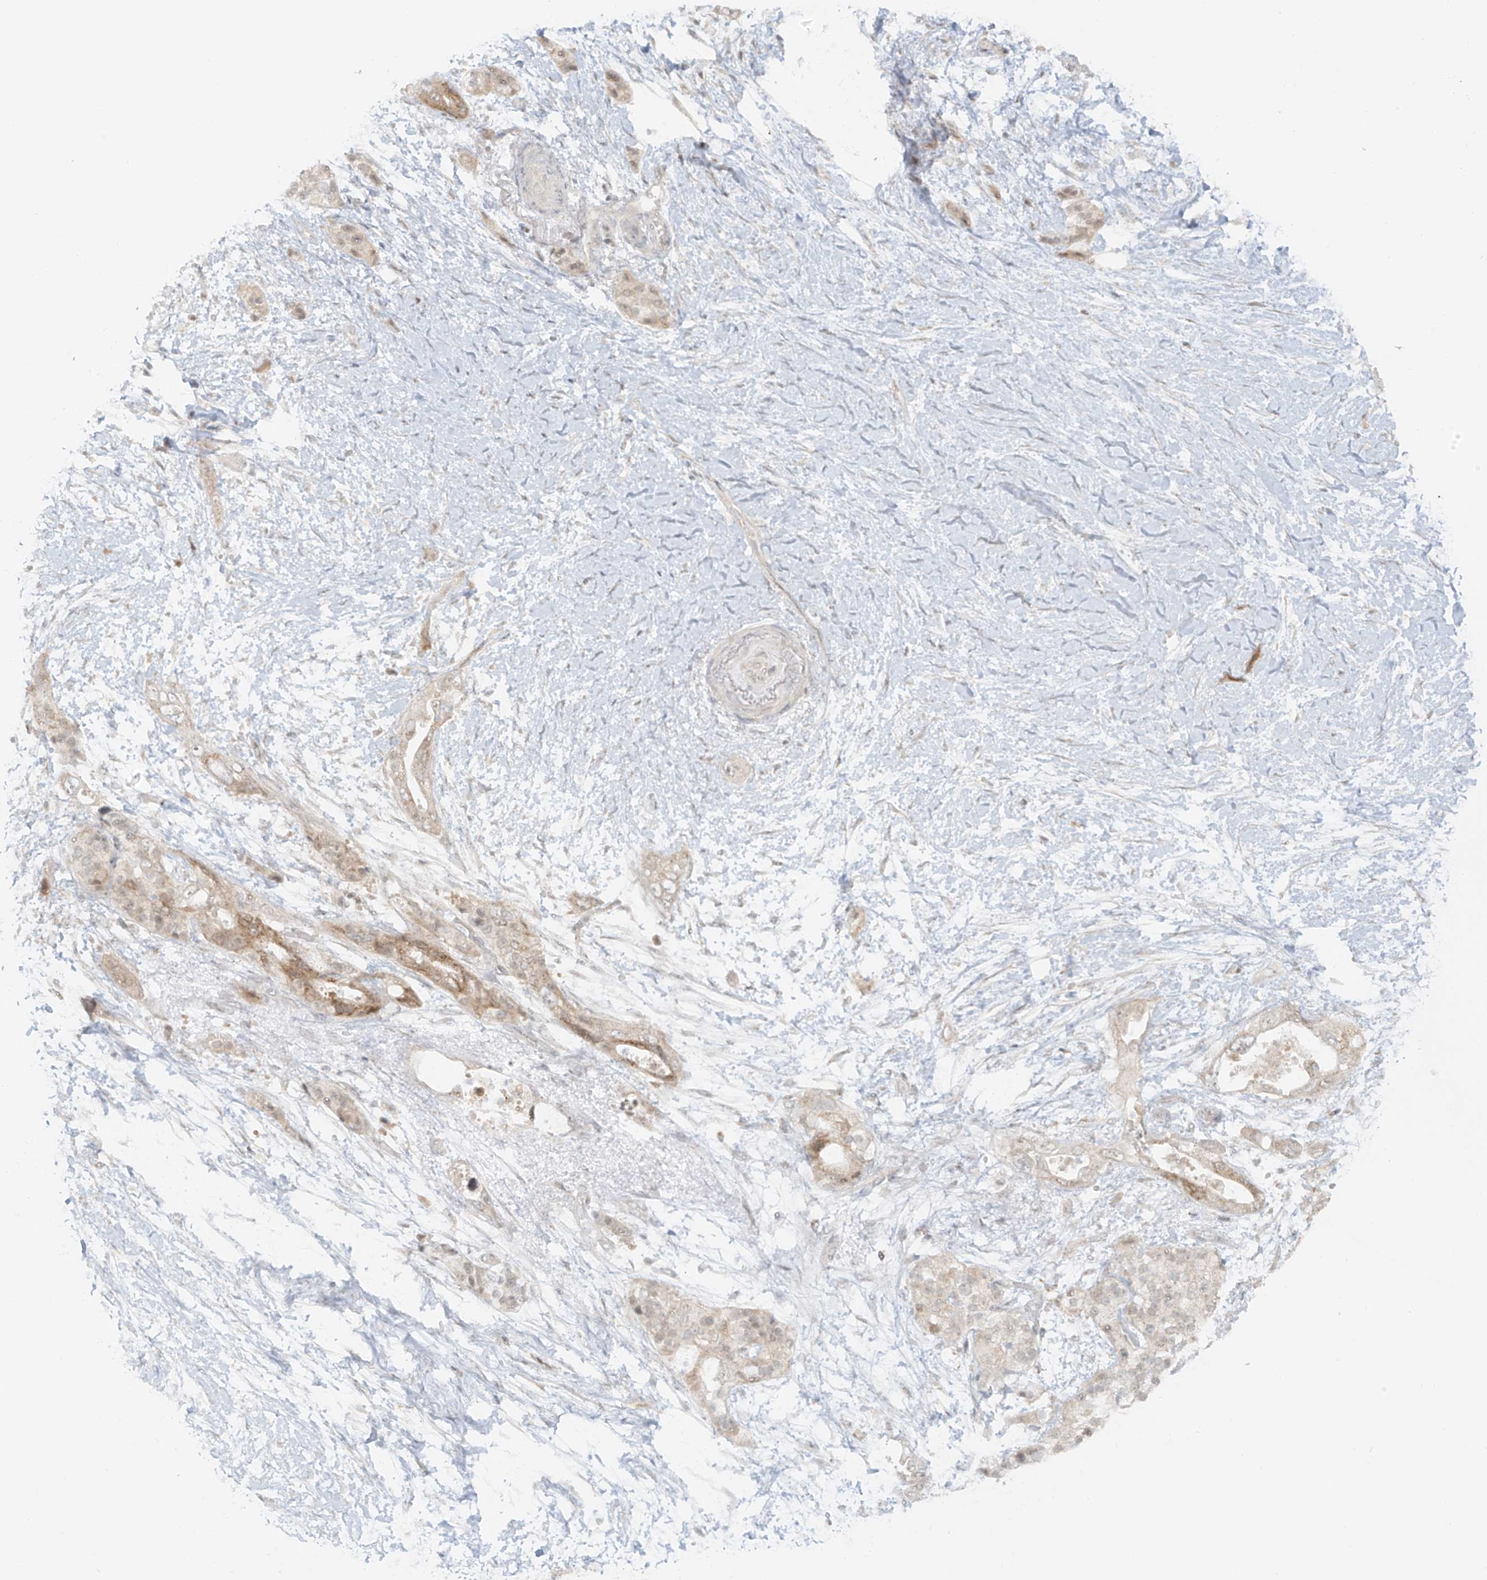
{"staining": {"intensity": "weak", "quantity": ">75%", "location": "cytoplasmic/membranous,nuclear"}, "tissue": "pancreatic cancer", "cell_type": "Tumor cells", "image_type": "cancer", "snomed": [{"axis": "morphology", "description": "Adenocarcinoma, NOS"}, {"axis": "topography", "description": "Pancreas"}], "caption": "Protein analysis of pancreatic cancer tissue exhibits weak cytoplasmic/membranous and nuclear expression in about >75% of tumor cells. The staining was performed using DAB (3,3'-diaminobenzidine) to visualize the protein expression in brown, while the nuclei were stained in blue with hematoxylin (Magnification: 20x).", "gene": "MIPEP", "patient": {"sex": "male", "age": 53}}